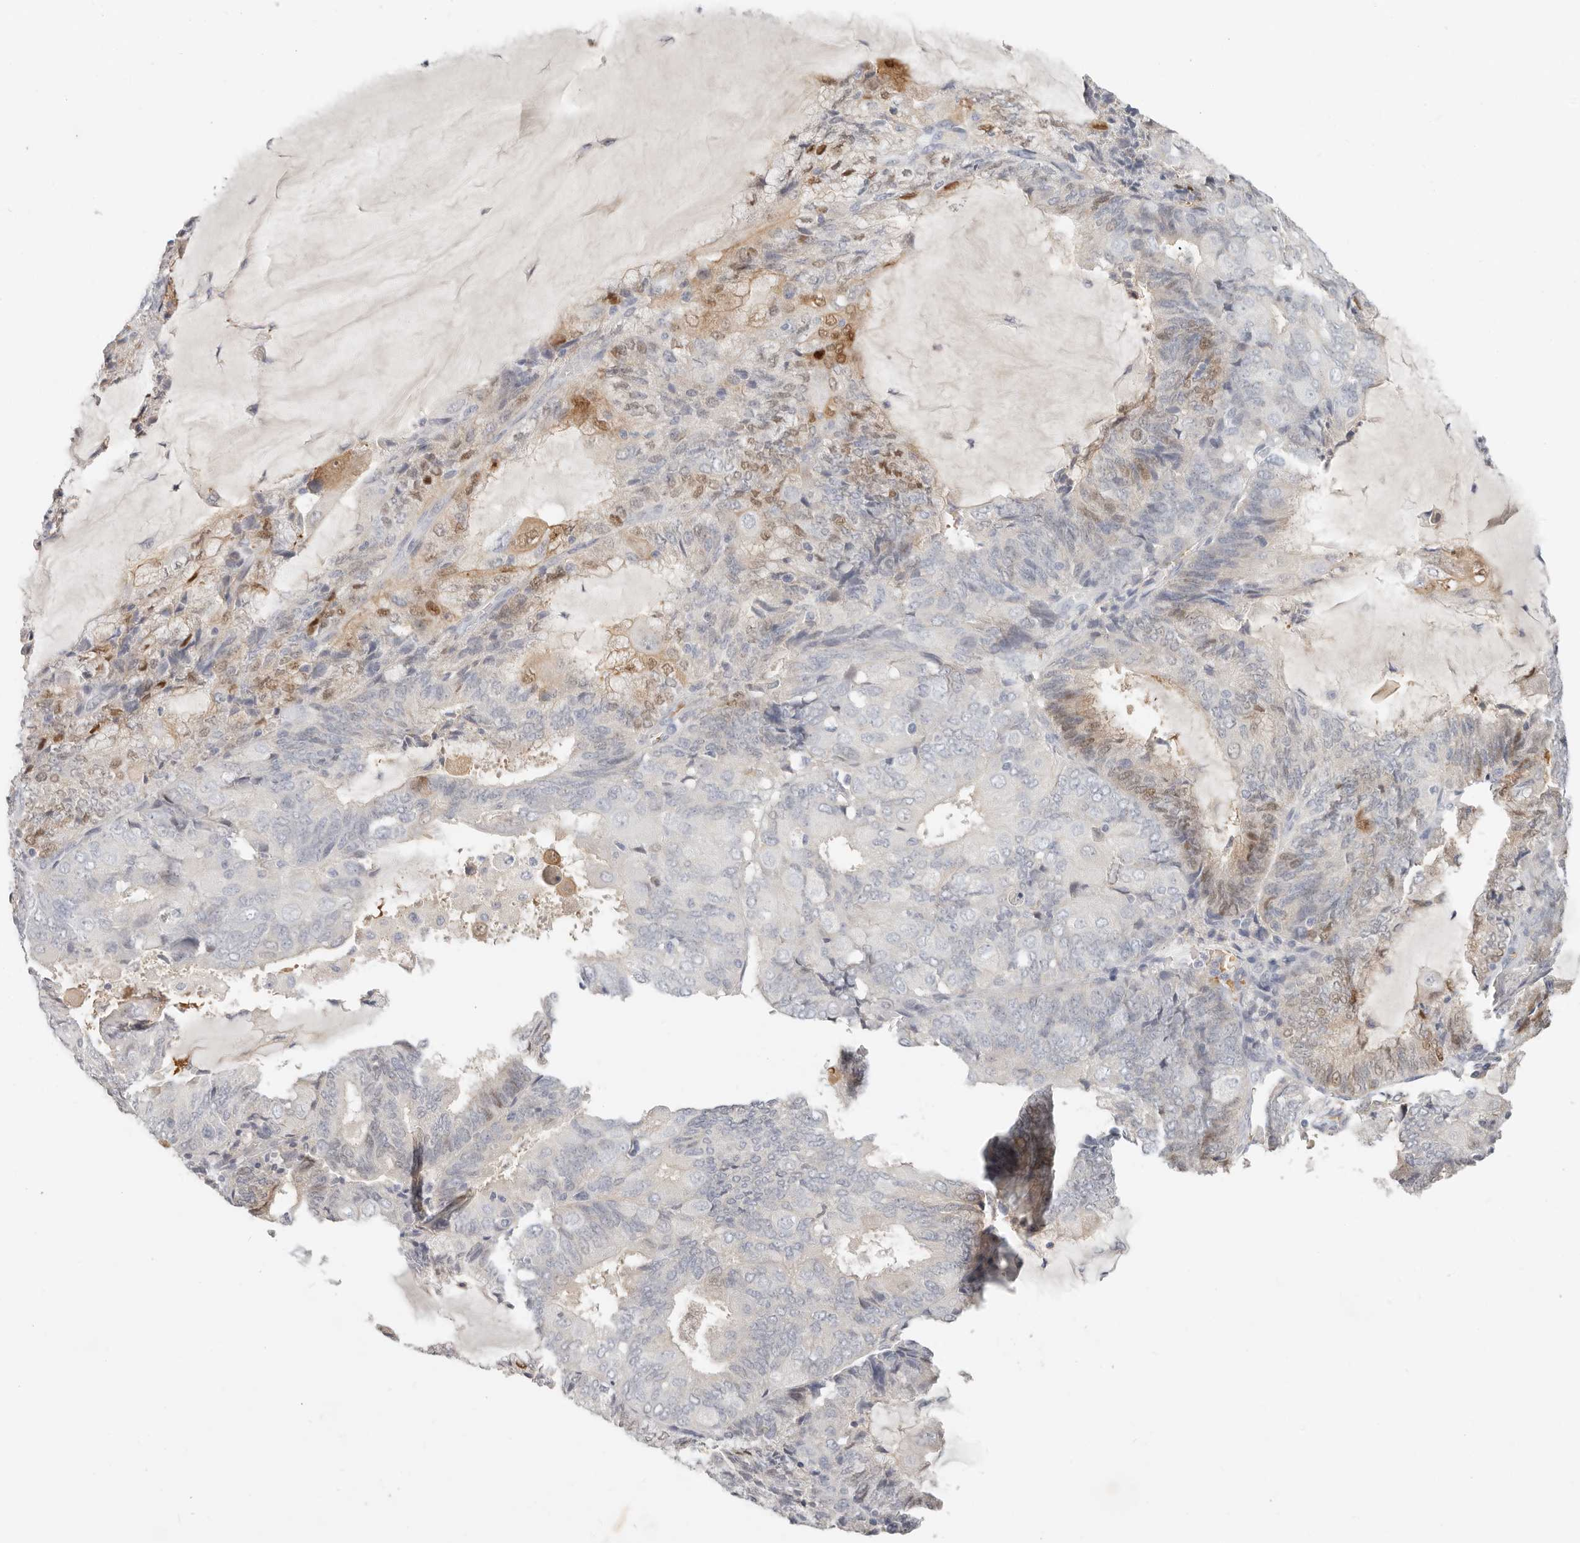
{"staining": {"intensity": "moderate", "quantity": "<25%", "location": "cytoplasmic/membranous,nuclear"}, "tissue": "endometrial cancer", "cell_type": "Tumor cells", "image_type": "cancer", "snomed": [{"axis": "morphology", "description": "Adenocarcinoma, NOS"}, {"axis": "topography", "description": "Endometrium"}], "caption": "Endometrial adenocarcinoma was stained to show a protein in brown. There is low levels of moderate cytoplasmic/membranous and nuclear staining in about <25% of tumor cells. Using DAB (brown) and hematoxylin (blue) stains, captured at high magnification using brightfield microscopy.", "gene": "TMEM63B", "patient": {"sex": "female", "age": 81}}